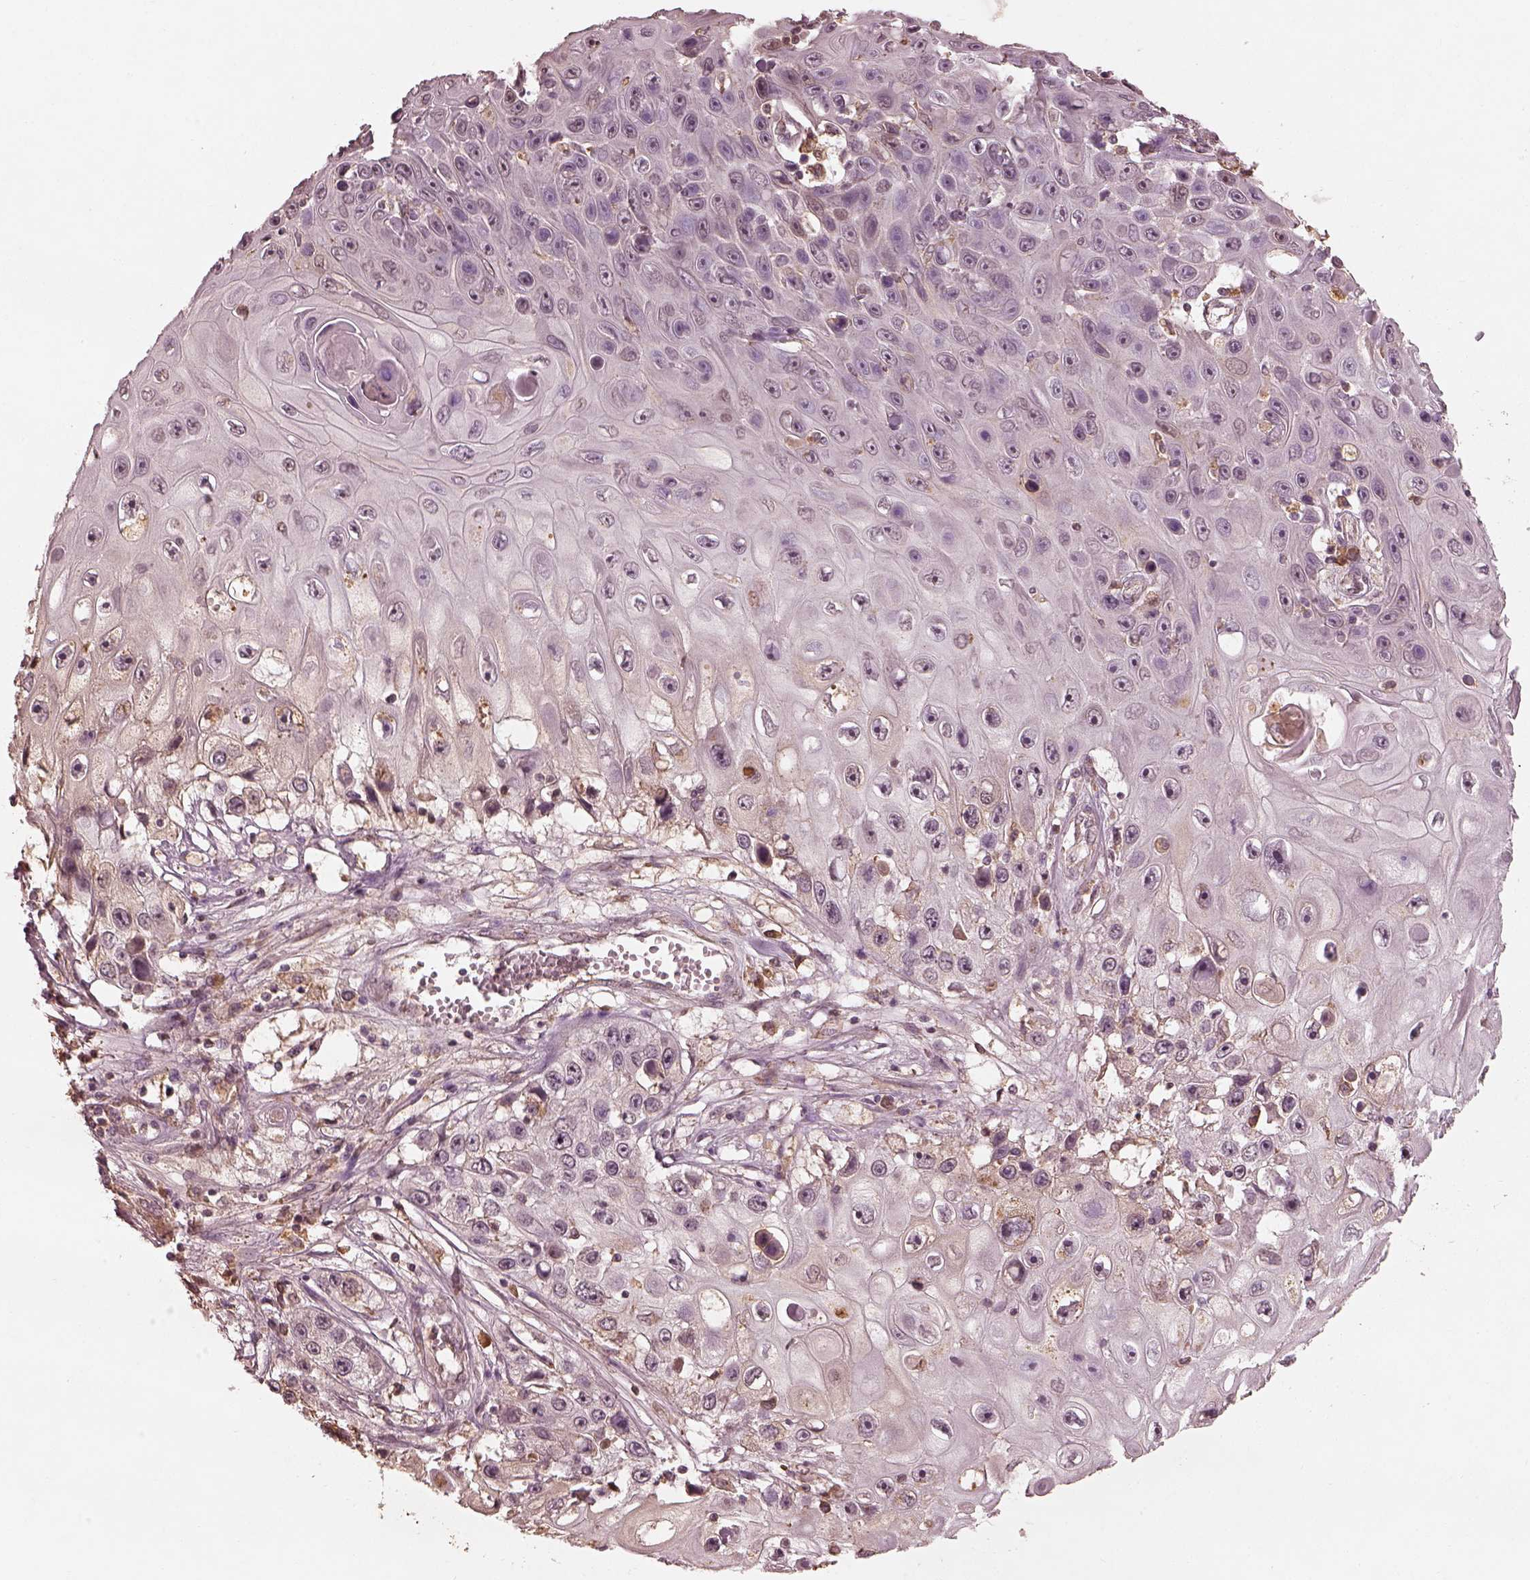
{"staining": {"intensity": "negative", "quantity": "none", "location": "none"}, "tissue": "skin cancer", "cell_type": "Tumor cells", "image_type": "cancer", "snomed": [{"axis": "morphology", "description": "Squamous cell carcinoma, NOS"}, {"axis": "topography", "description": "Skin"}], "caption": "DAB immunohistochemical staining of human skin cancer (squamous cell carcinoma) exhibits no significant expression in tumor cells.", "gene": "CALR3", "patient": {"sex": "male", "age": 82}}